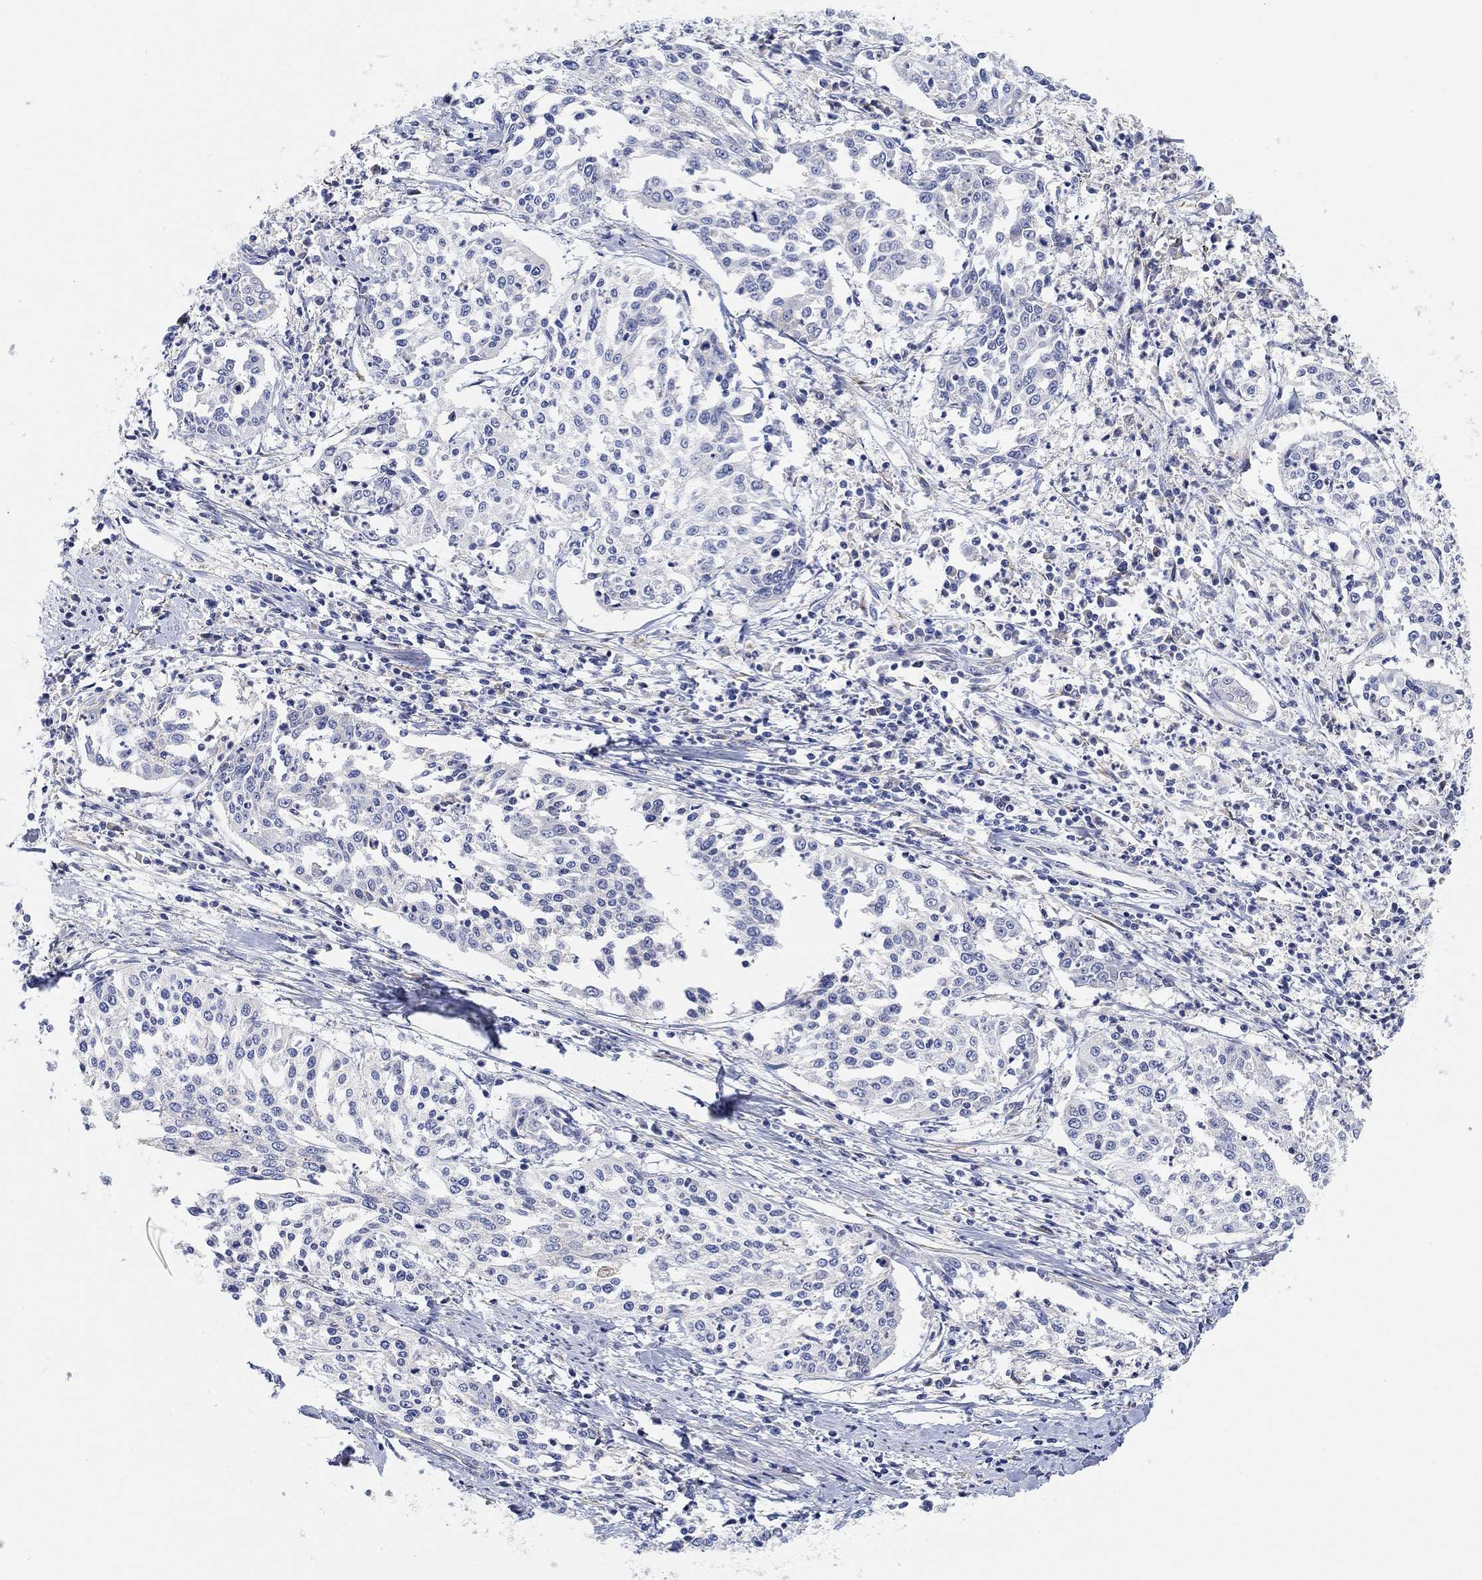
{"staining": {"intensity": "negative", "quantity": "none", "location": "none"}, "tissue": "cervical cancer", "cell_type": "Tumor cells", "image_type": "cancer", "snomed": [{"axis": "morphology", "description": "Squamous cell carcinoma, NOS"}, {"axis": "topography", "description": "Cervix"}], "caption": "Cervical cancer (squamous cell carcinoma) was stained to show a protein in brown. There is no significant positivity in tumor cells. (DAB immunohistochemistry with hematoxylin counter stain).", "gene": "RGS1", "patient": {"sex": "female", "age": 41}}